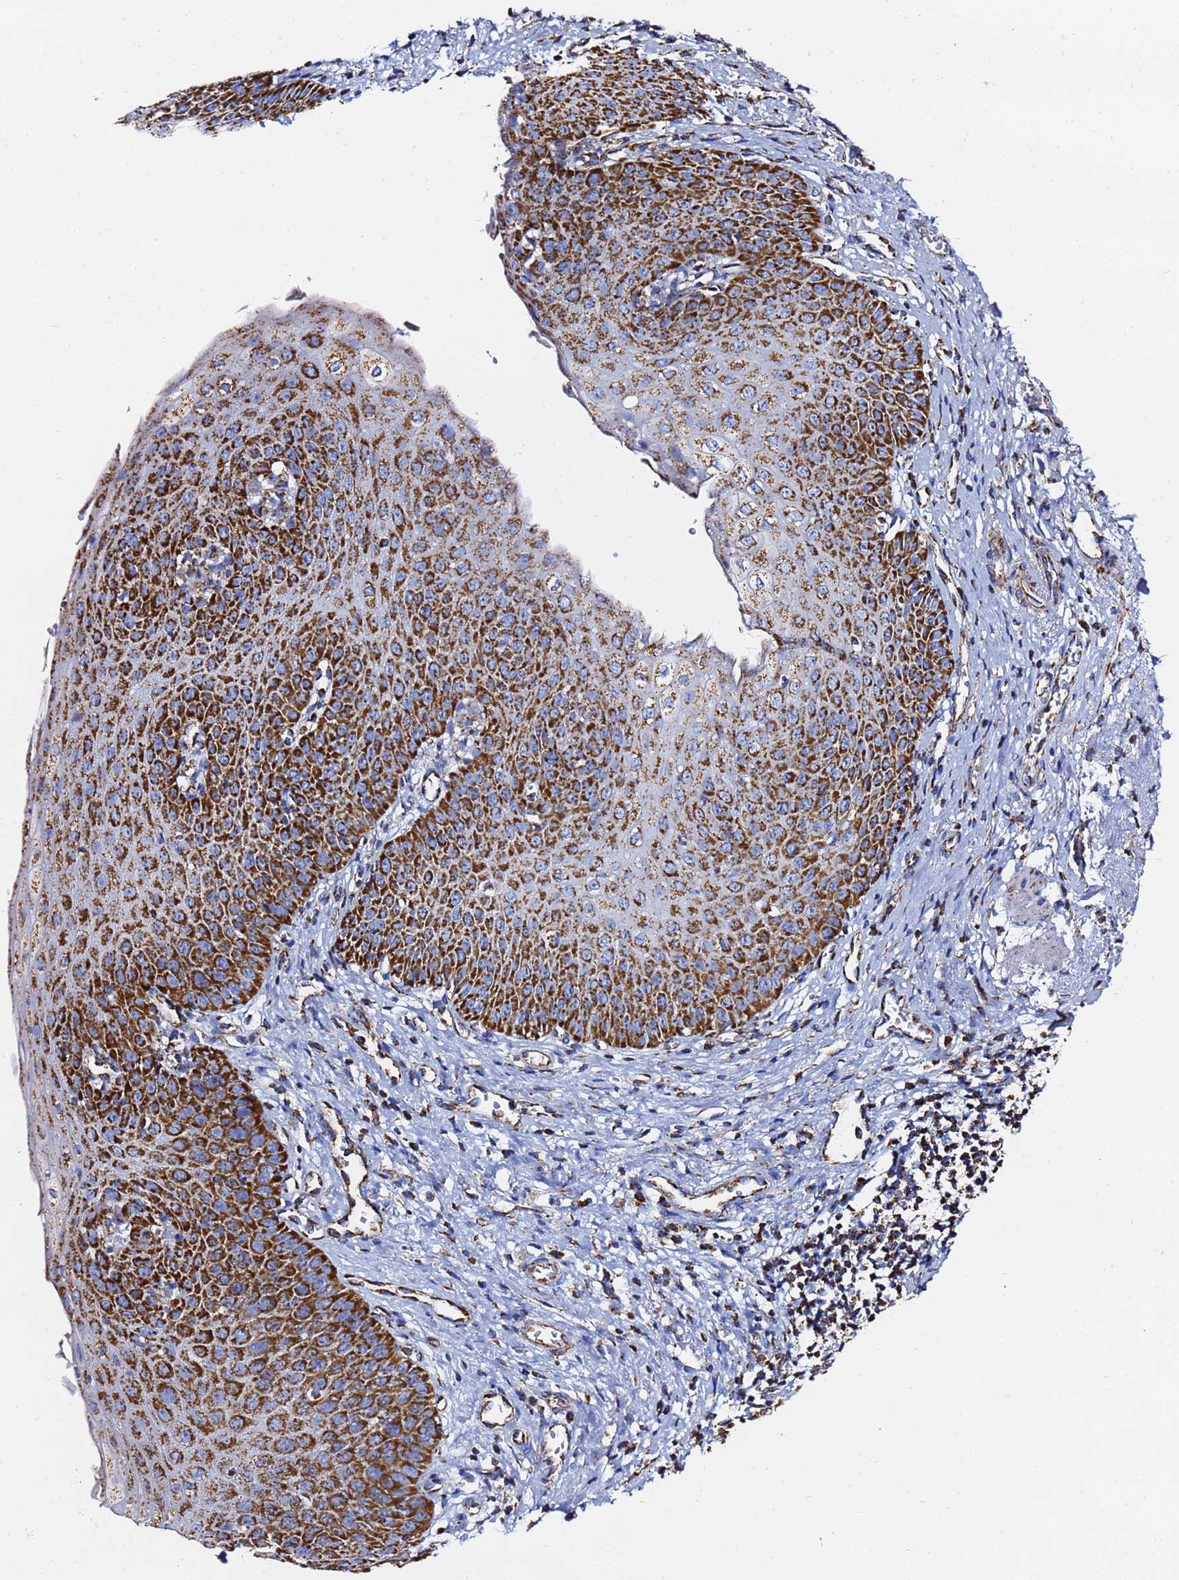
{"staining": {"intensity": "strong", "quantity": ">75%", "location": "cytoplasmic/membranous"}, "tissue": "esophagus", "cell_type": "Squamous epithelial cells", "image_type": "normal", "snomed": [{"axis": "morphology", "description": "Normal tissue, NOS"}, {"axis": "topography", "description": "Esophagus"}], "caption": "Immunohistochemistry micrograph of benign esophagus: human esophagus stained using immunohistochemistry exhibits high levels of strong protein expression localized specifically in the cytoplasmic/membranous of squamous epithelial cells, appearing as a cytoplasmic/membranous brown color.", "gene": "PHB2", "patient": {"sex": "male", "age": 71}}